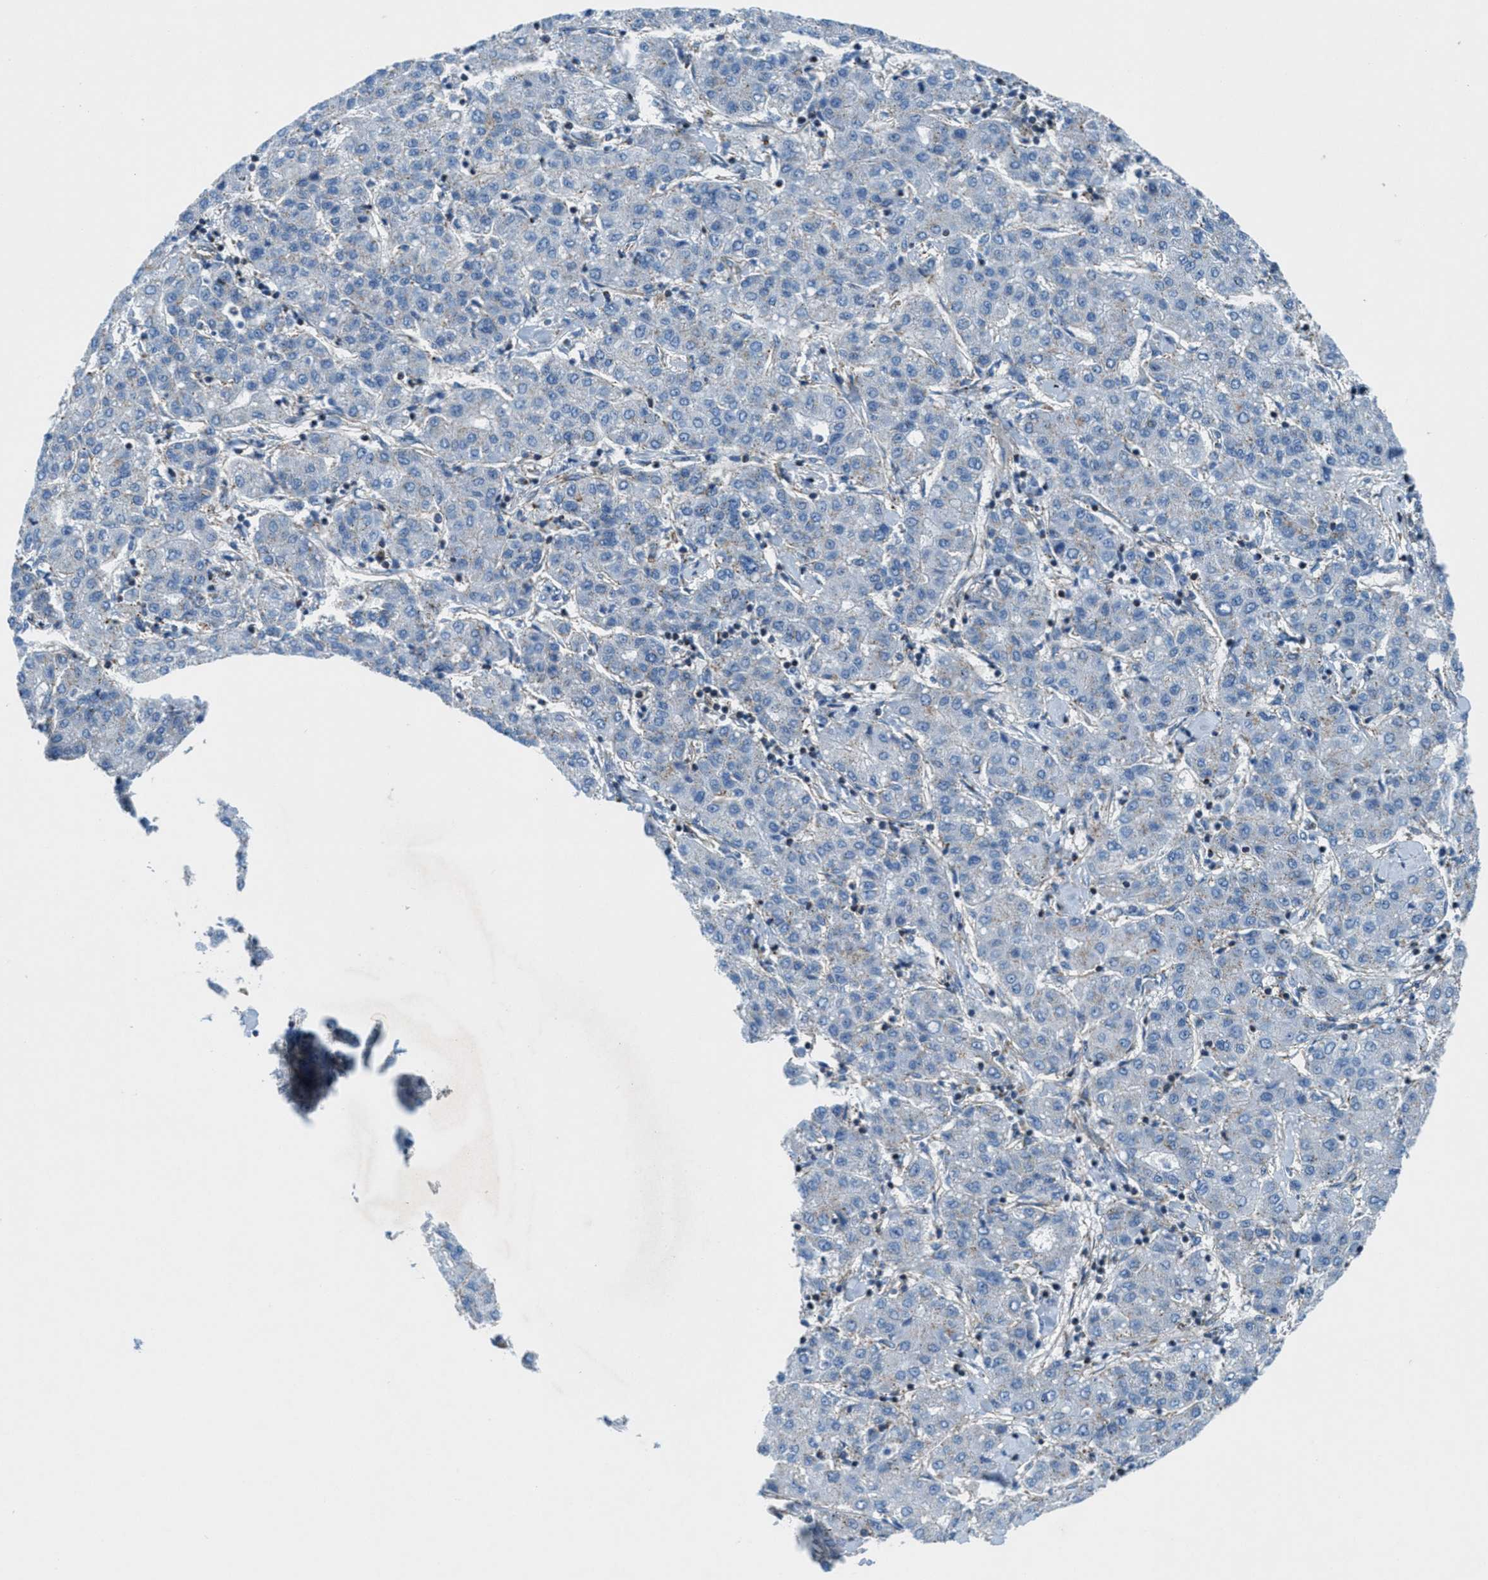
{"staining": {"intensity": "negative", "quantity": "none", "location": "none"}, "tissue": "liver cancer", "cell_type": "Tumor cells", "image_type": "cancer", "snomed": [{"axis": "morphology", "description": "Carcinoma, Hepatocellular, NOS"}, {"axis": "topography", "description": "Liver"}], "caption": "Immunohistochemistry (IHC) micrograph of human liver cancer (hepatocellular carcinoma) stained for a protein (brown), which reveals no expression in tumor cells.", "gene": "MFSD13A", "patient": {"sex": "male", "age": 65}}